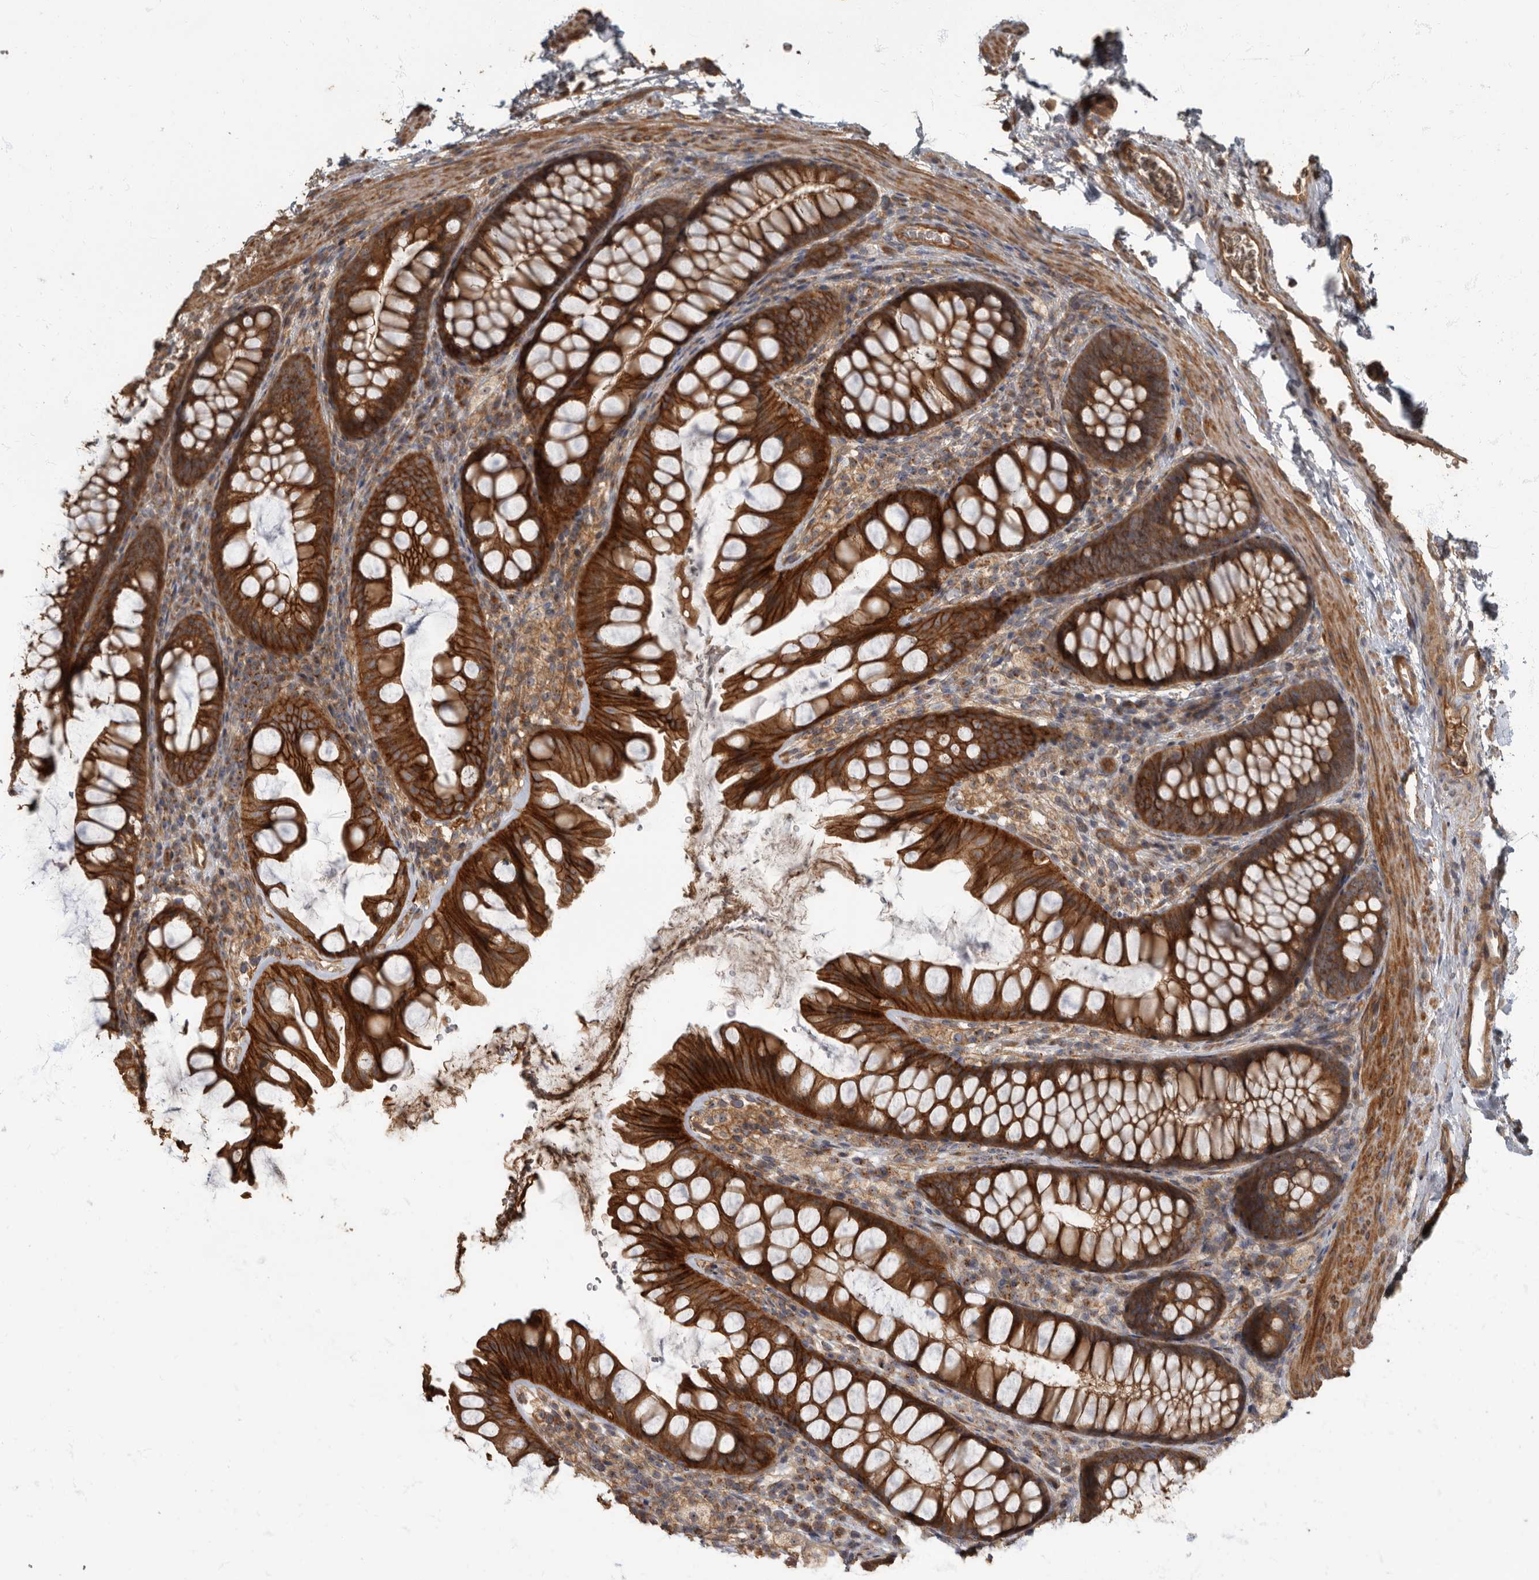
{"staining": {"intensity": "moderate", "quantity": ">75%", "location": "cytoplasmic/membranous"}, "tissue": "colon", "cell_type": "Endothelial cells", "image_type": "normal", "snomed": [{"axis": "morphology", "description": "Normal tissue, NOS"}, {"axis": "topography", "description": "Colon"}], "caption": "This is an image of immunohistochemistry (IHC) staining of unremarkable colon, which shows moderate staining in the cytoplasmic/membranous of endothelial cells.", "gene": "DAAM1", "patient": {"sex": "female", "age": 62}}